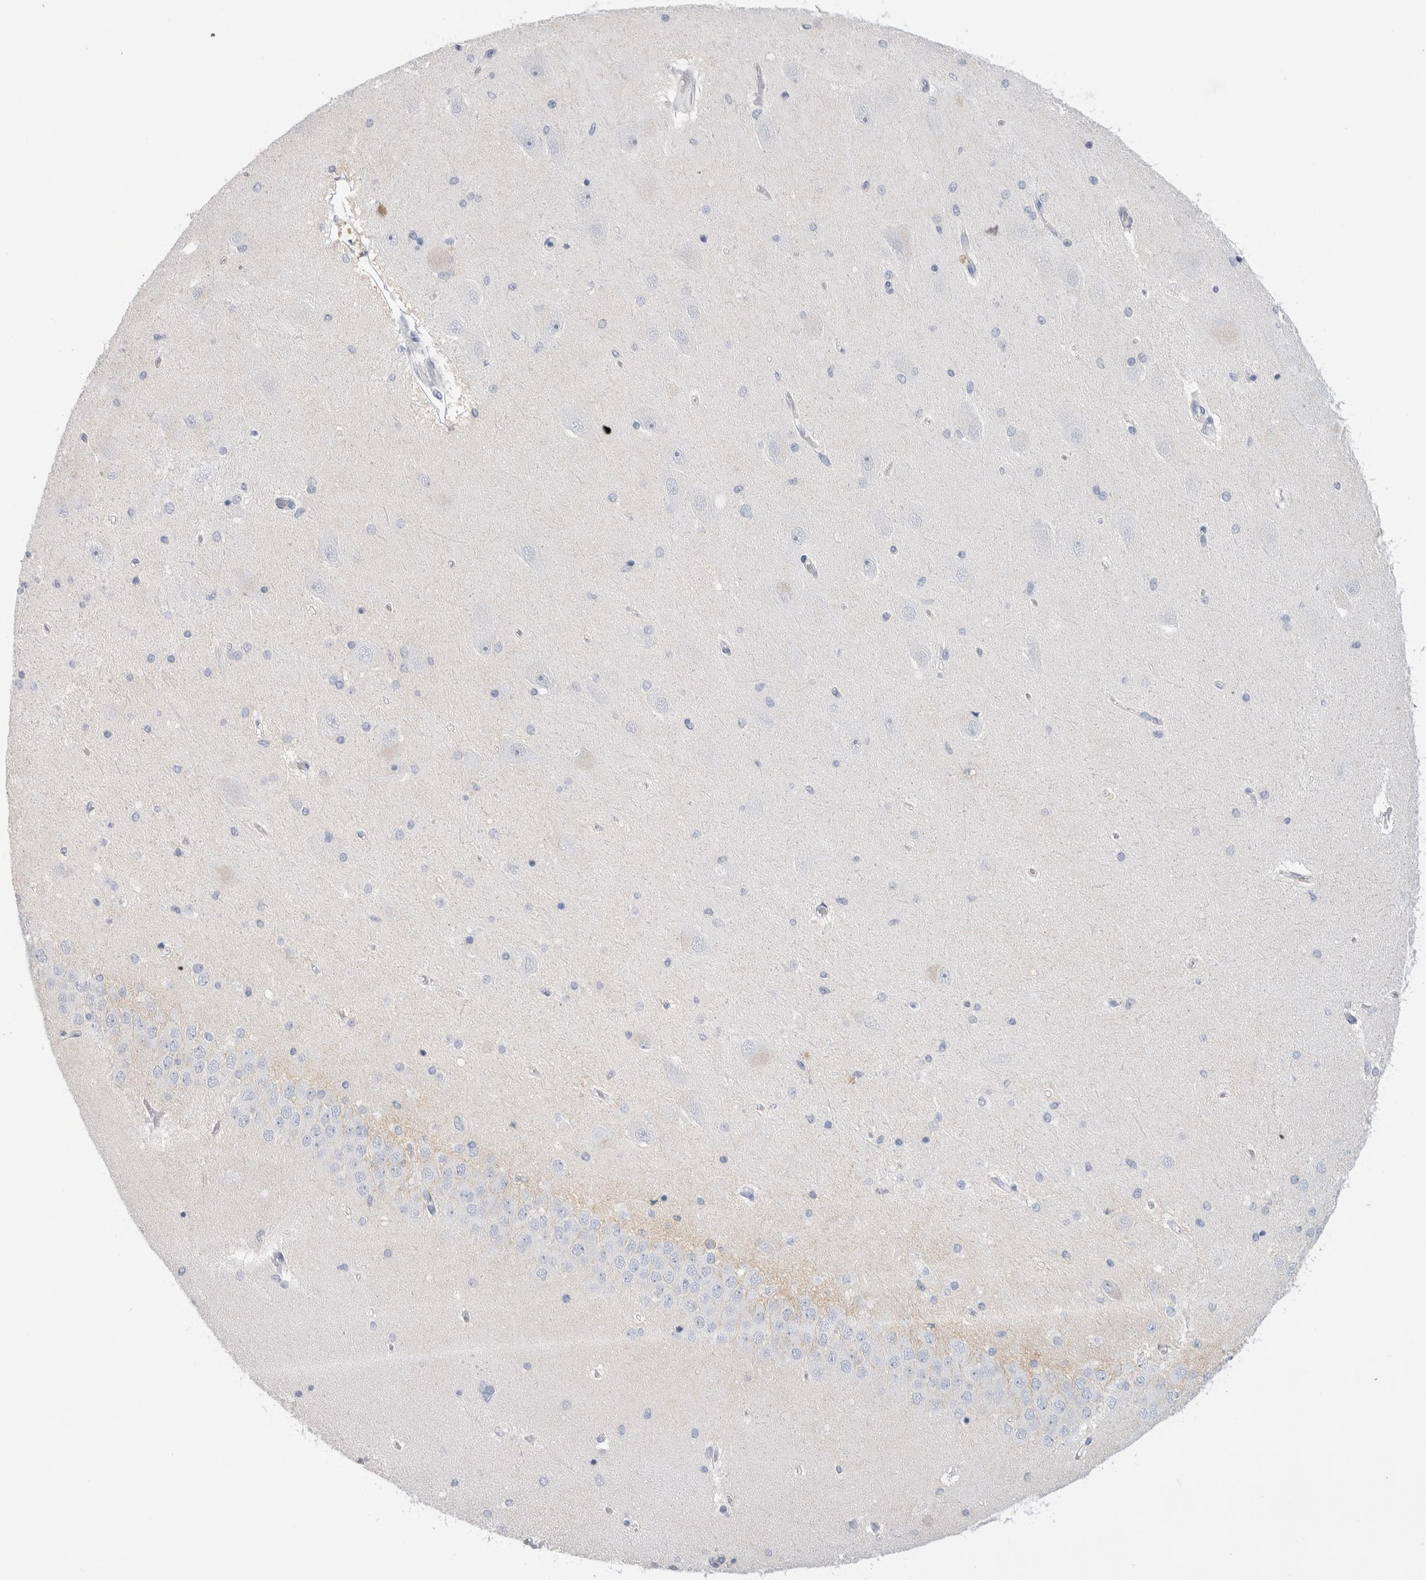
{"staining": {"intensity": "negative", "quantity": "none", "location": "none"}, "tissue": "hippocampus", "cell_type": "Glial cells", "image_type": "normal", "snomed": [{"axis": "morphology", "description": "Normal tissue, NOS"}, {"axis": "topography", "description": "Hippocampus"}], "caption": "Glial cells show no significant positivity in normal hippocampus. (DAB (3,3'-diaminobenzidine) IHC visualized using brightfield microscopy, high magnification).", "gene": "CD38", "patient": {"sex": "female", "age": 54}}